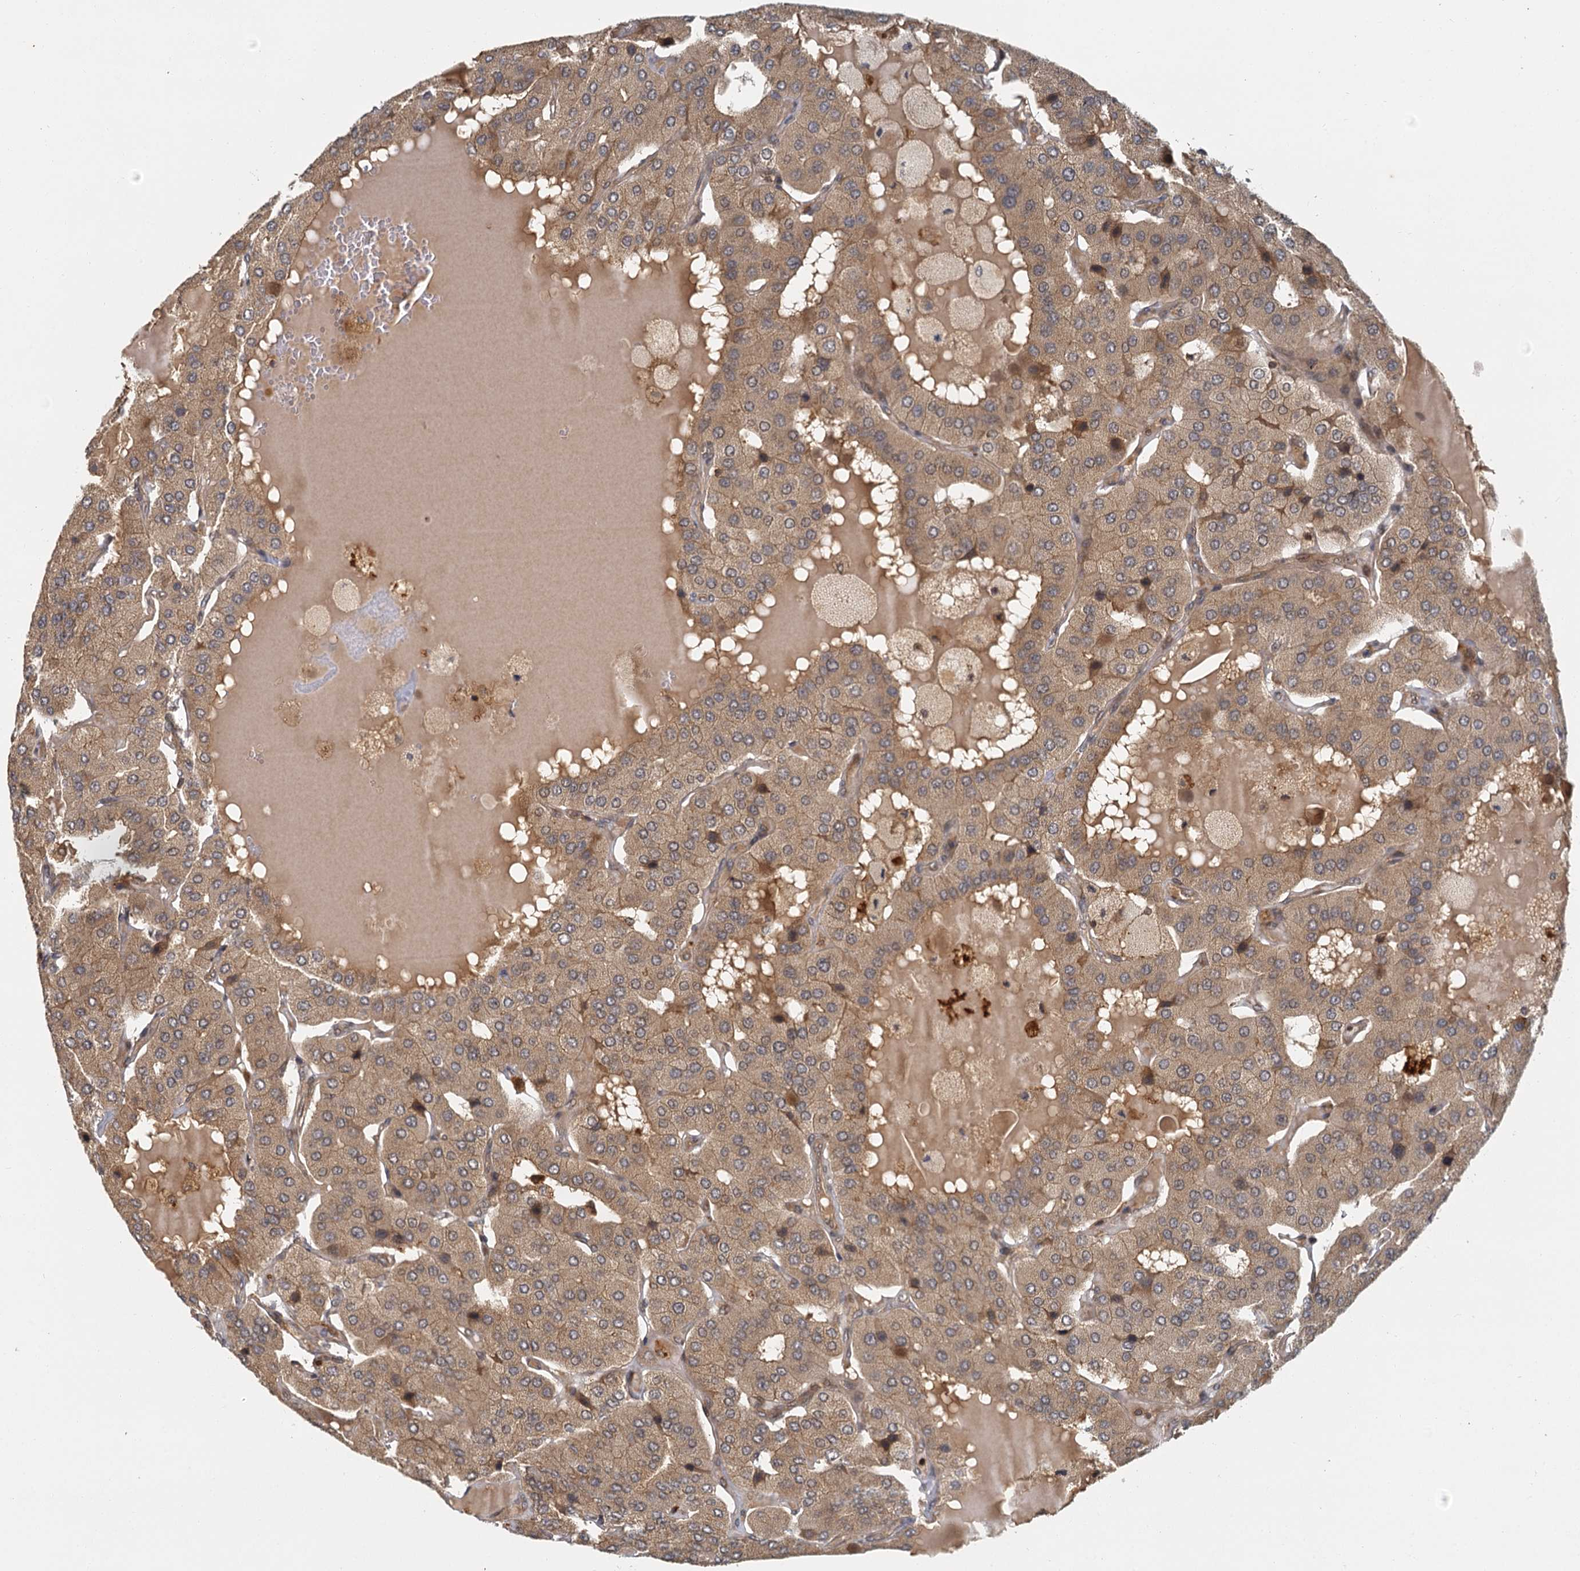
{"staining": {"intensity": "moderate", "quantity": ">75%", "location": "cytoplasmic/membranous"}, "tissue": "parathyroid gland", "cell_type": "Glandular cells", "image_type": "normal", "snomed": [{"axis": "morphology", "description": "Normal tissue, NOS"}, {"axis": "morphology", "description": "Adenoma, NOS"}, {"axis": "topography", "description": "Parathyroid gland"}], "caption": "High-power microscopy captured an immunohistochemistry histopathology image of unremarkable parathyroid gland, revealing moderate cytoplasmic/membranous staining in approximately >75% of glandular cells.", "gene": "ZNF549", "patient": {"sex": "female", "age": 86}}